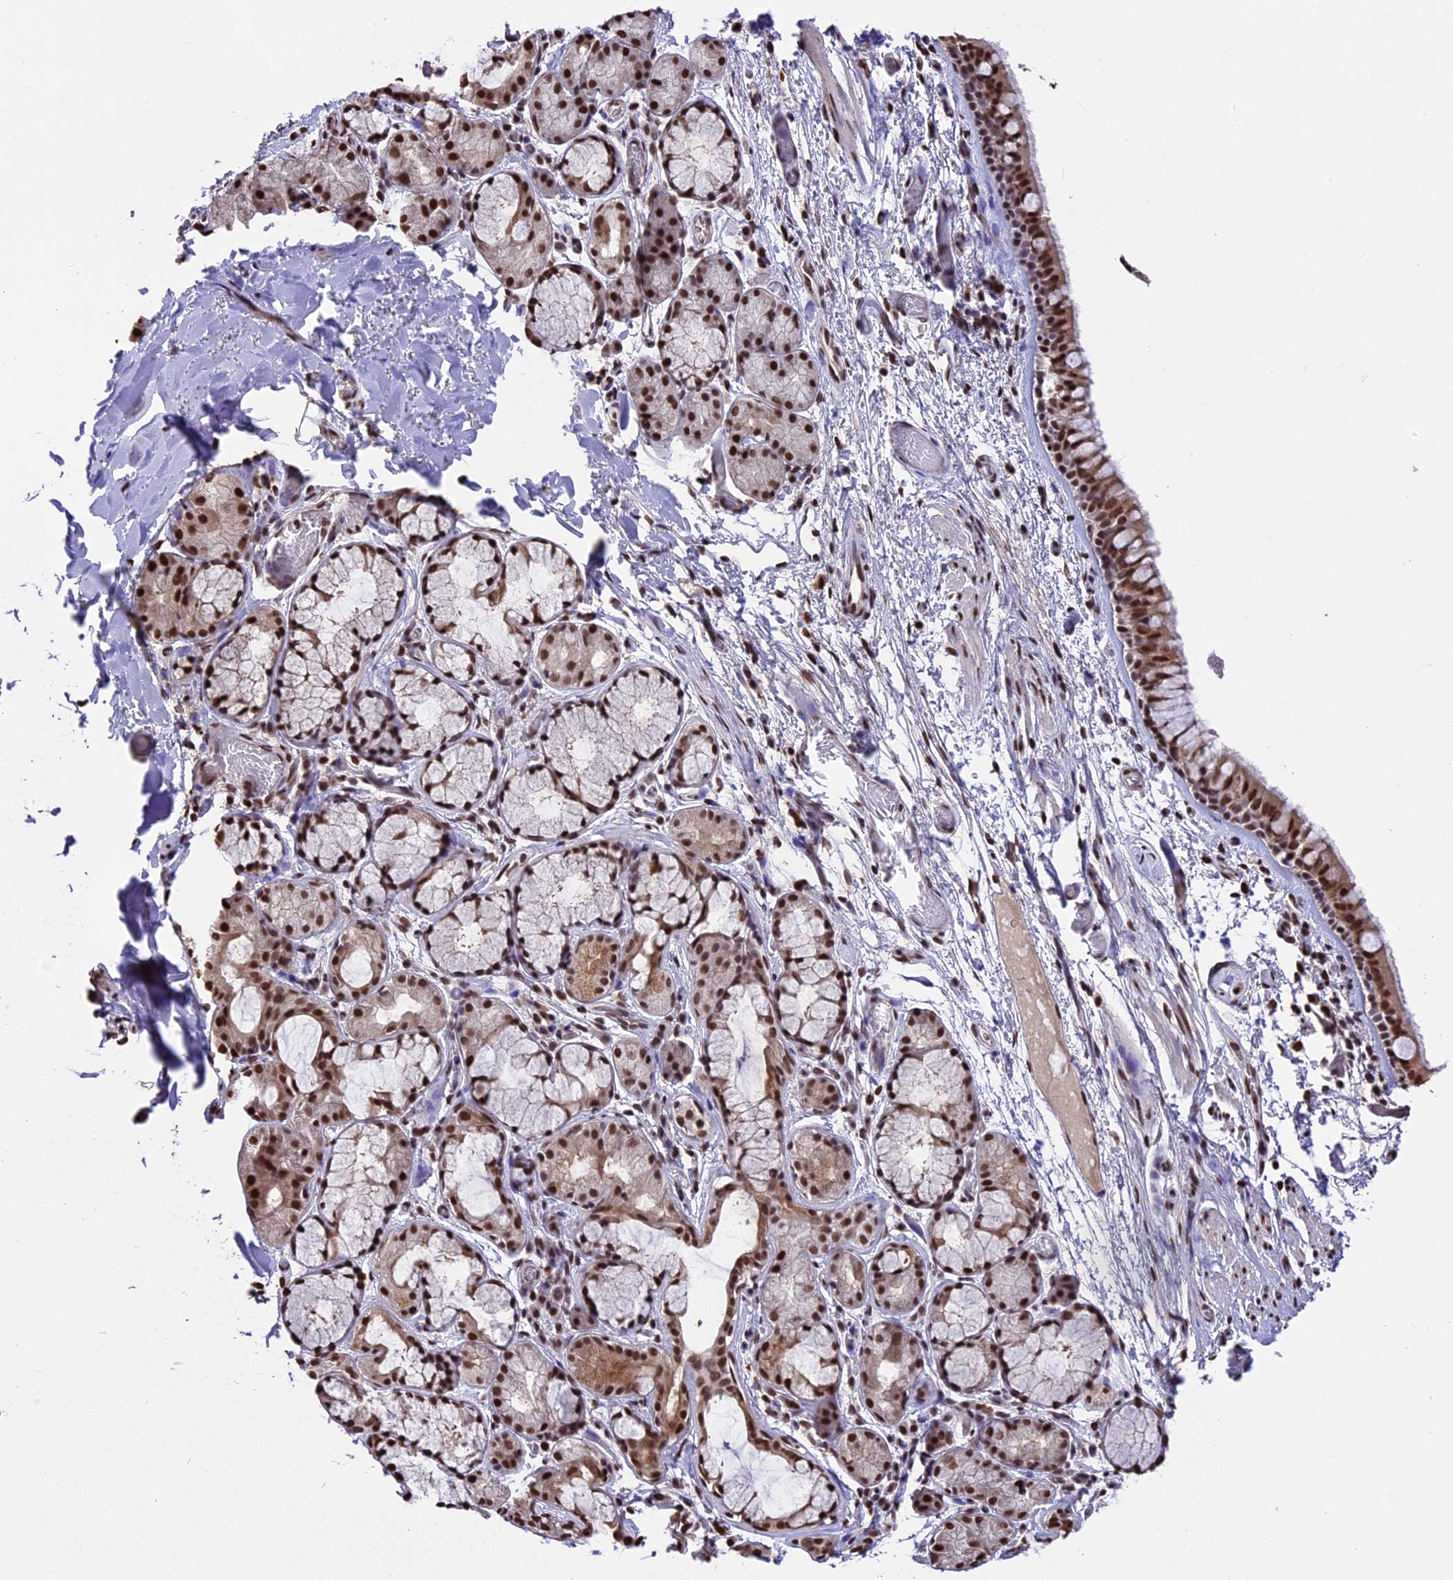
{"staining": {"intensity": "strong", "quantity": ">75%", "location": "cytoplasmic/membranous,nuclear"}, "tissue": "bronchus", "cell_type": "Respiratory epithelial cells", "image_type": "normal", "snomed": [{"axis": "morphology", "description": "Normal tissue, NOS"}, {"axis": "topography", "description": "Bronchus"}], "caption": "Respiratory epithelial cells exhibit strong cytoplasmic/membranous,nuclear expression in about >75% of cells in normal bronchus.", "gene": "POLR3E", "patient": {"sex": "male", "age": 65}}